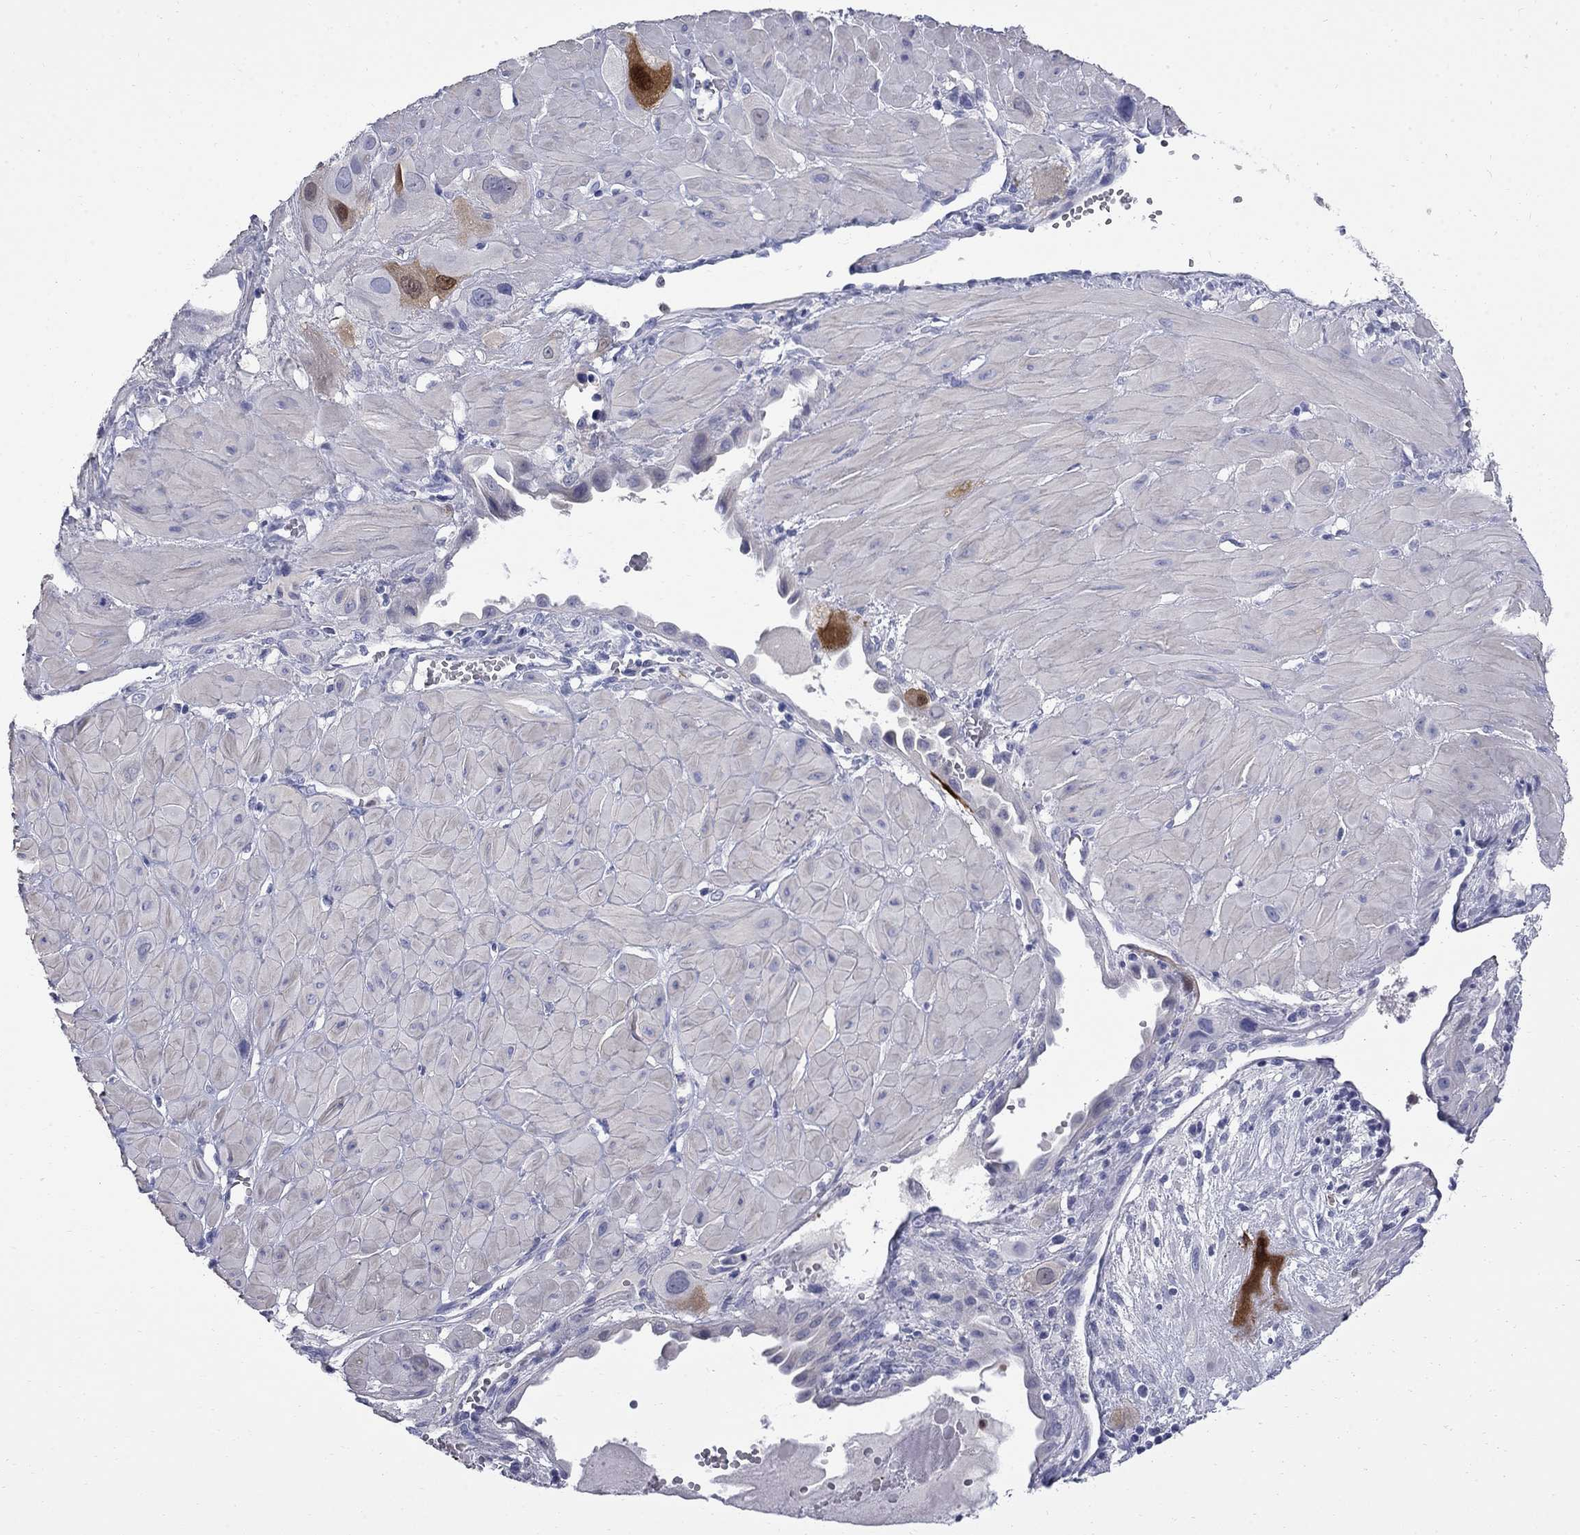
{"staining": {"intensity": "negative", "quantity": "none", "location": "none"}, "tissue": "cervical cancer", "cell_type": "Tumor cells", "image_type": "cancer", "snomed": [{"axis": "morphology", "description": "Squamous cell carcinoma, NOS"}, {"axis": "topography", "description": "Cervix"}], "caption": "The image reveals no staining of tumor cells in squamous cell carcinoma (cervical).", "gene": "SERPINB2", "patient": {"sex": "female", "age": 34}}